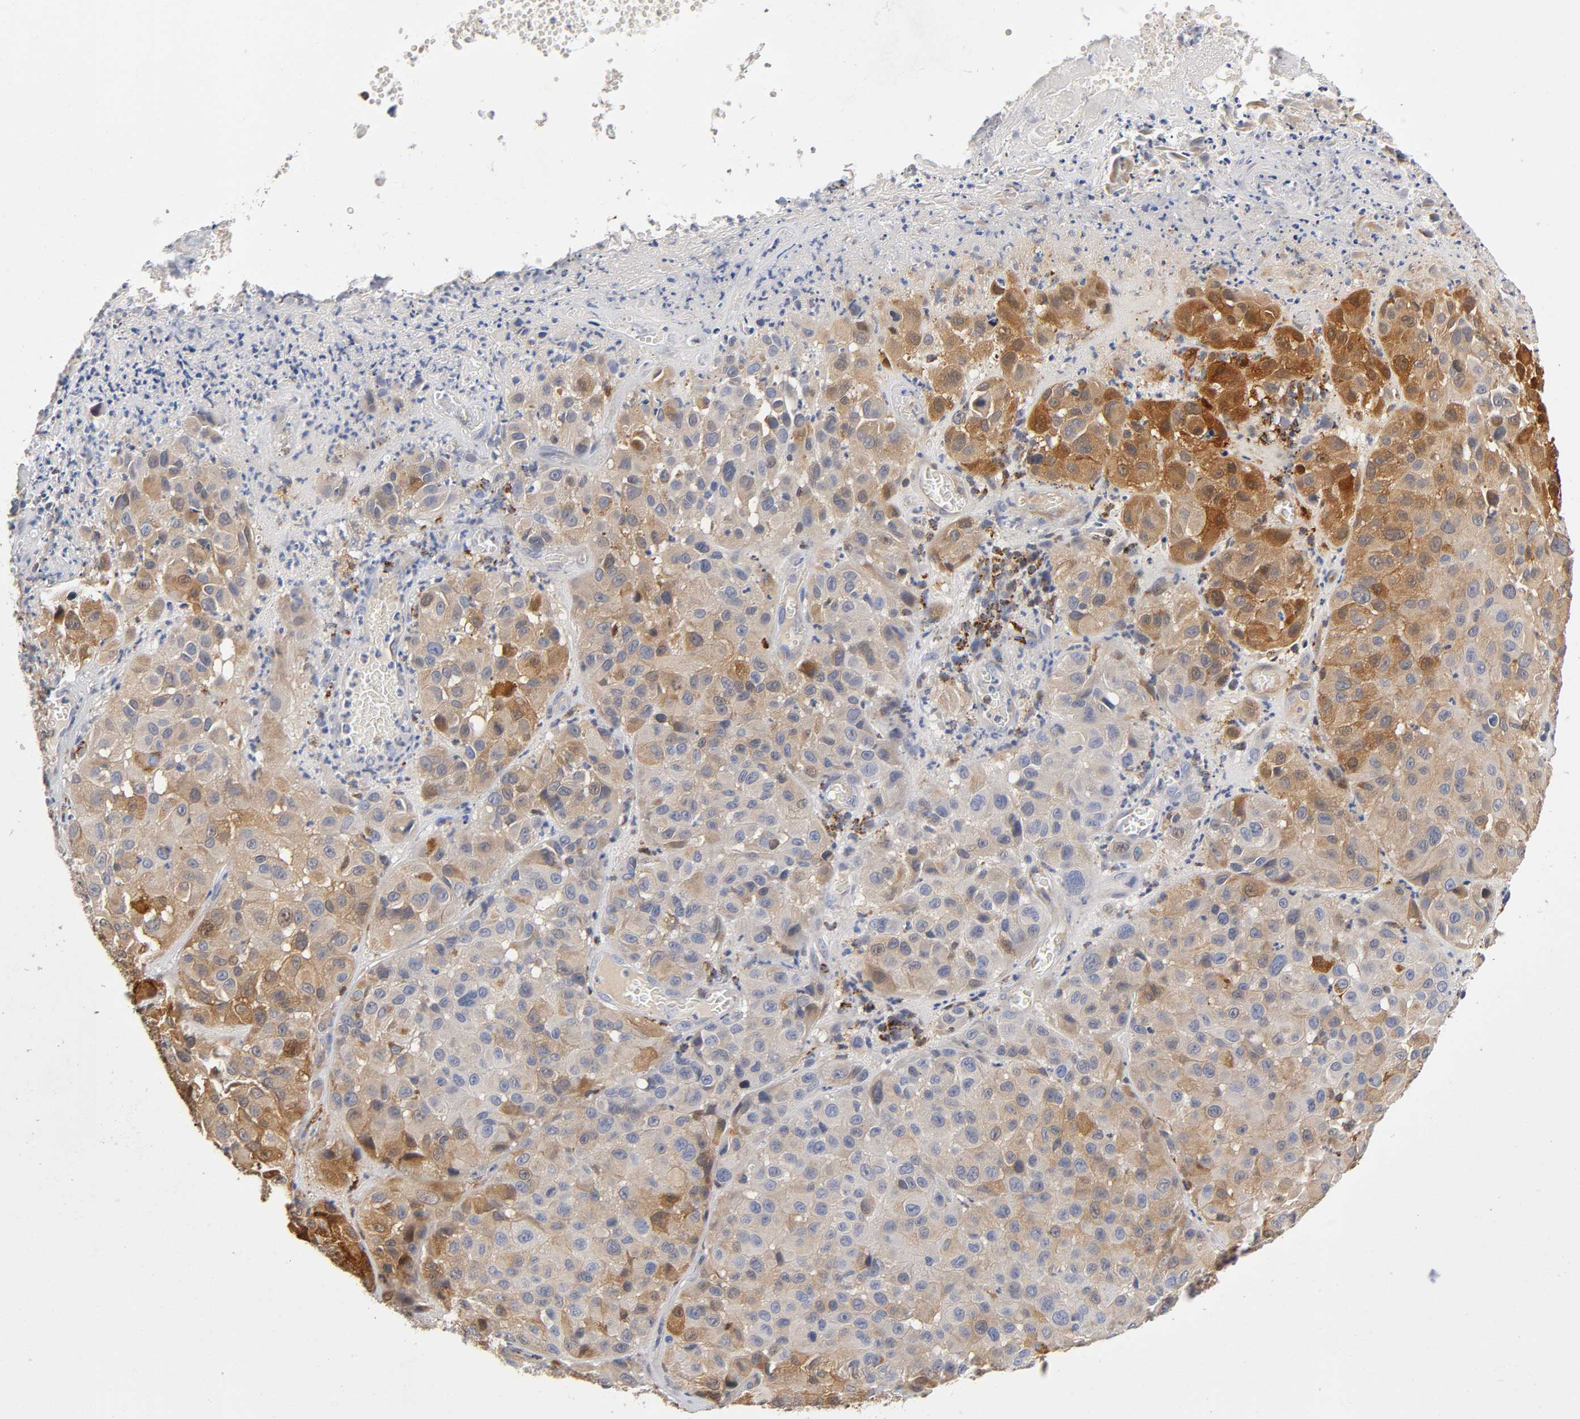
{"staining": {"intensity": "moderate", "quantity": ">75%", "location": "cytoplasmic/membranous"}, "tissue": "melanoma", "cell_type": "Tumor cells", "image_type": "cancer", "snomed": [{"axis": "morphology", "description": "Malignant melanoma, NOS"}, {"axis": "topography", "description": "Skin"}], "caption": "Protein staining shows moderate cytoplasmic/membranous staining in about >75% of tumor cells in melanoma.", "gene": "ISG15", "patient": {"sex": "female", "age": 21}}